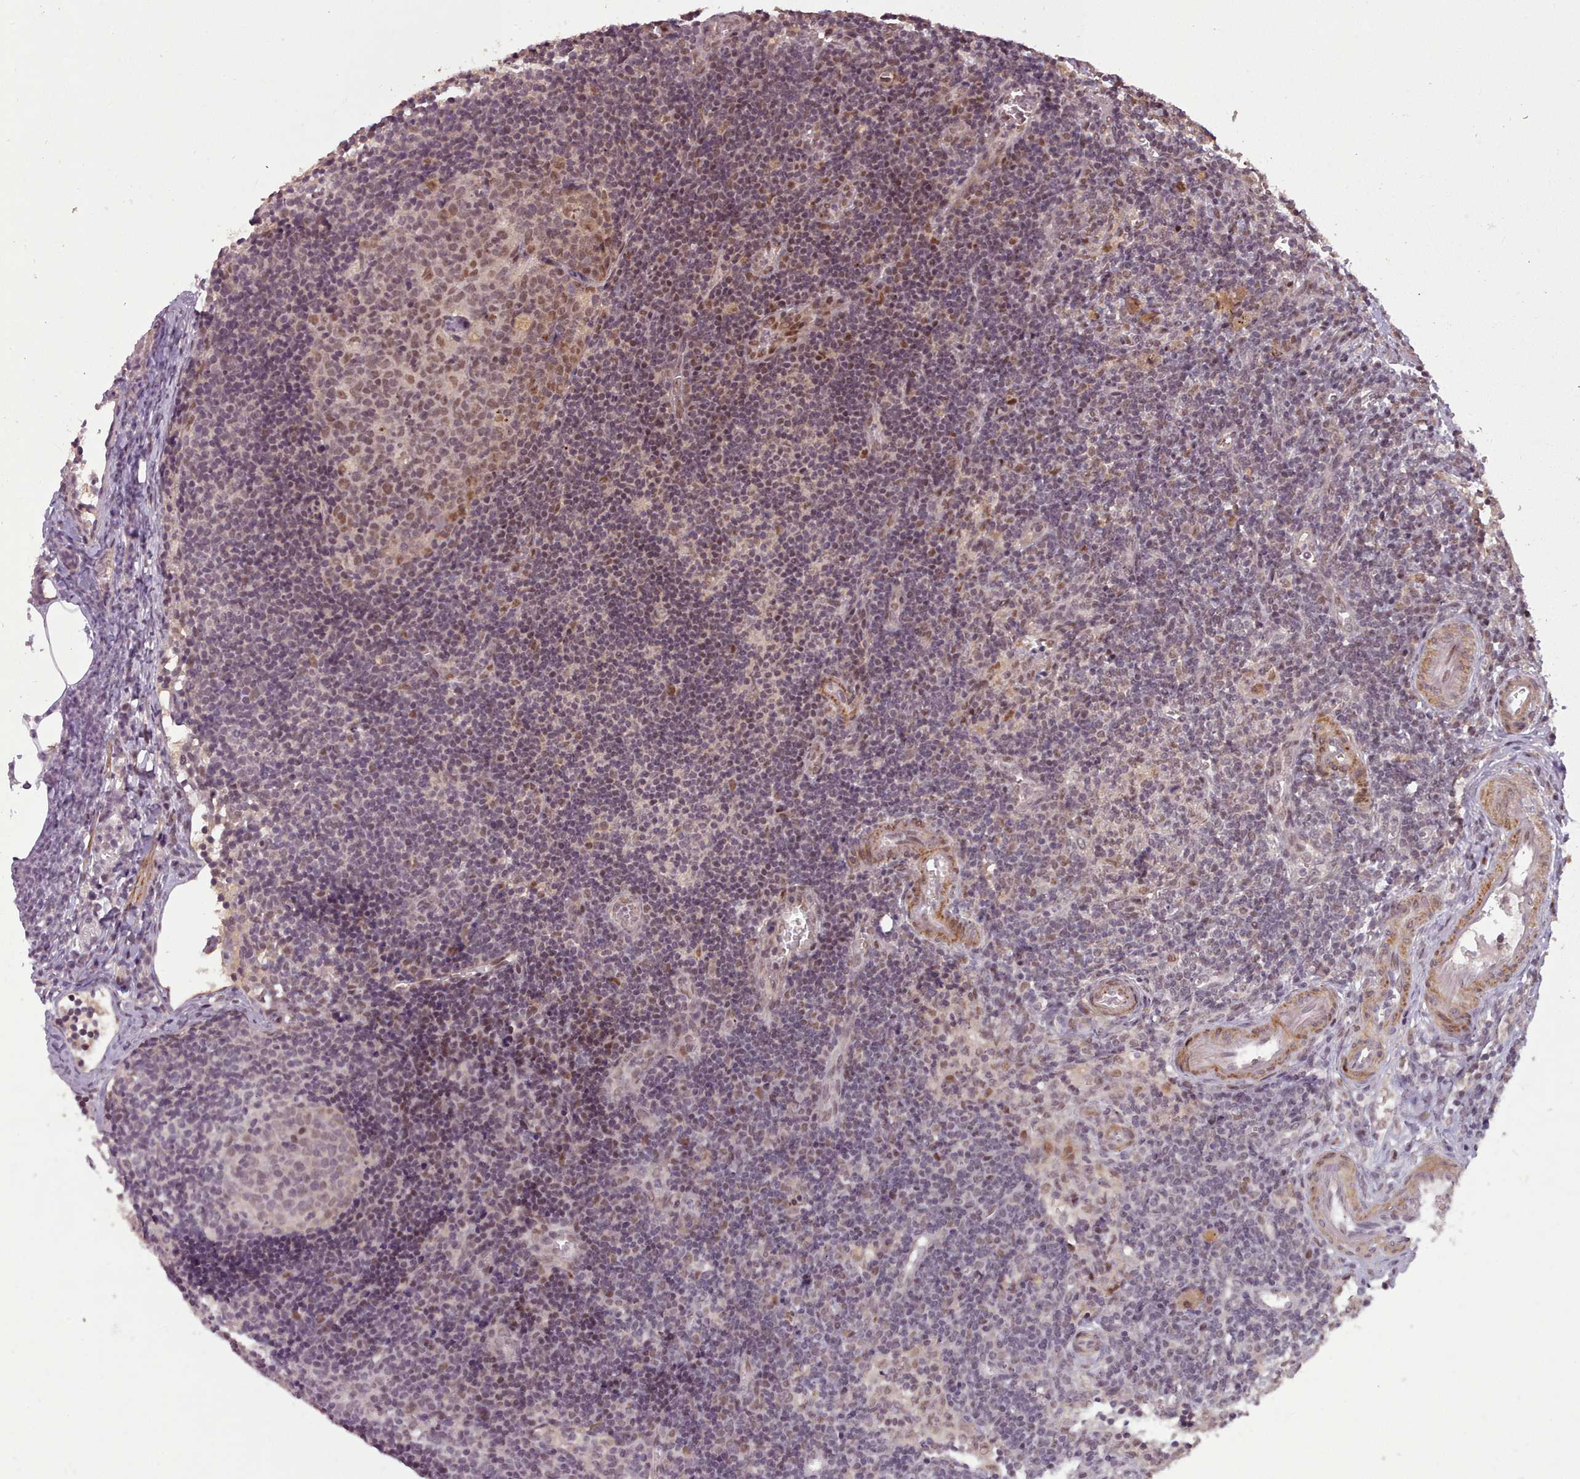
{"staining": {"intensity": "moderate", "quantity": "25%-75%", "location": "nuclear"}, "tissue": "lymph node", "cell_type": "Germinal center cells", "image_type": "normal", "snomed": [{"axis": "morphology", "description": "Normal tissue, NOS"}, {"axis": "topography", "description": "Lymph node"}], "caption": "Protein staining by immunohistochemistry reveals moderate nuclear staining in about 25%-75% of germinal center cells in normal lymph node. The staining was performed using DAB to visualize the protein expression in brown, while the nuclei were stained in blue with hematoxylin (Magnification: 20x).", "gene": "CDC6", "patient": {"sex": "female", "age": 37}}